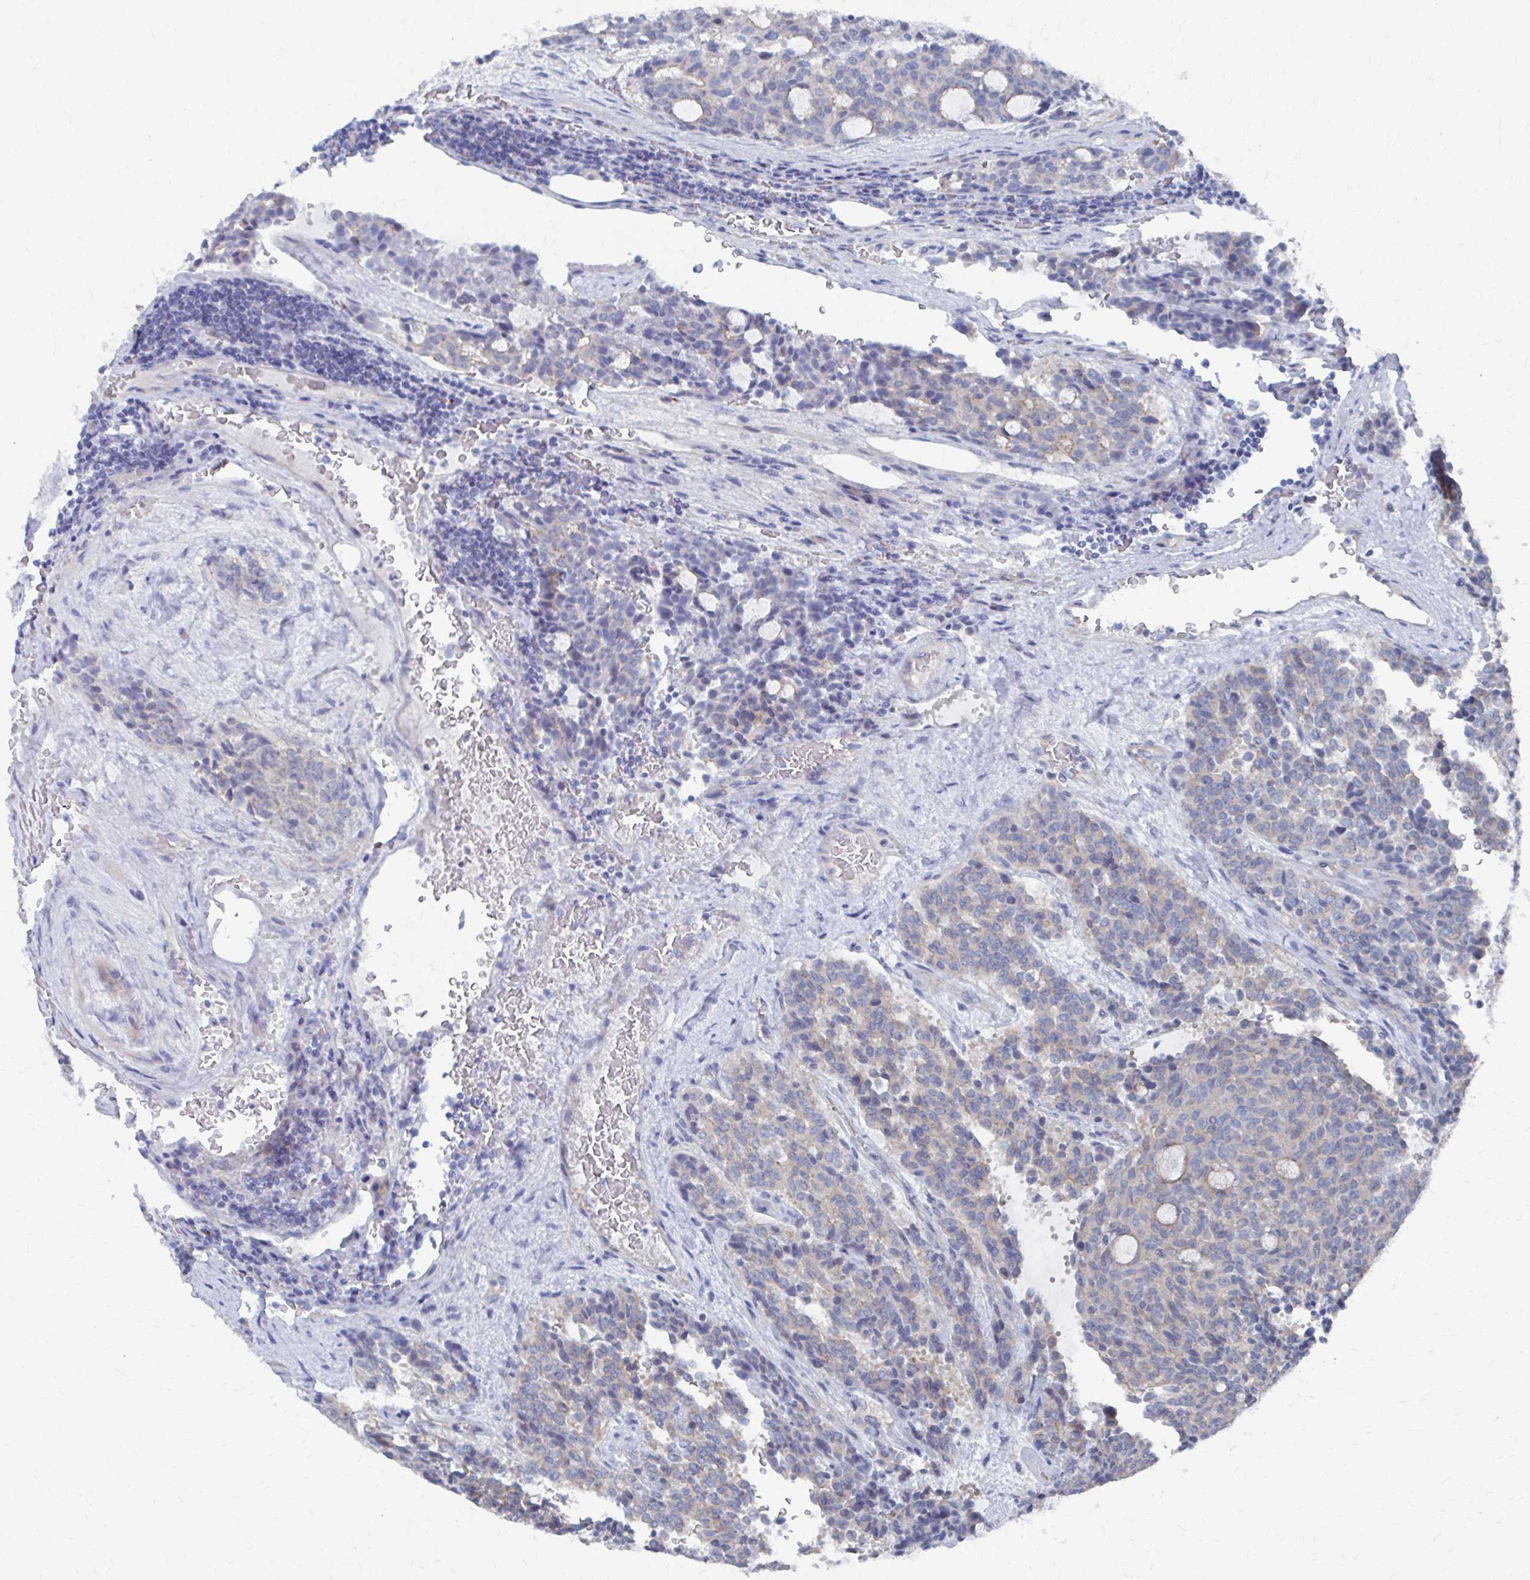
{"staining": {"intensity": "negative", "quantity": "none", "location": "none"}, "tissue": "carcinoid", "cell_type": "Tumor cells", "image_type": "cancer", "snomed": [{"axis": "morphology", "description": "Carcinoid, malignant, NOS"}, {"axis": "topography", "description": "Pancreas"}], "caption": "Human carcinoid (malignant) stained for a protein using immunohistochemistry (IHC) displays no staining in tumor cells.", "gene": "PLEKHG7", "patient": {"sex": "female", "age": 54}}